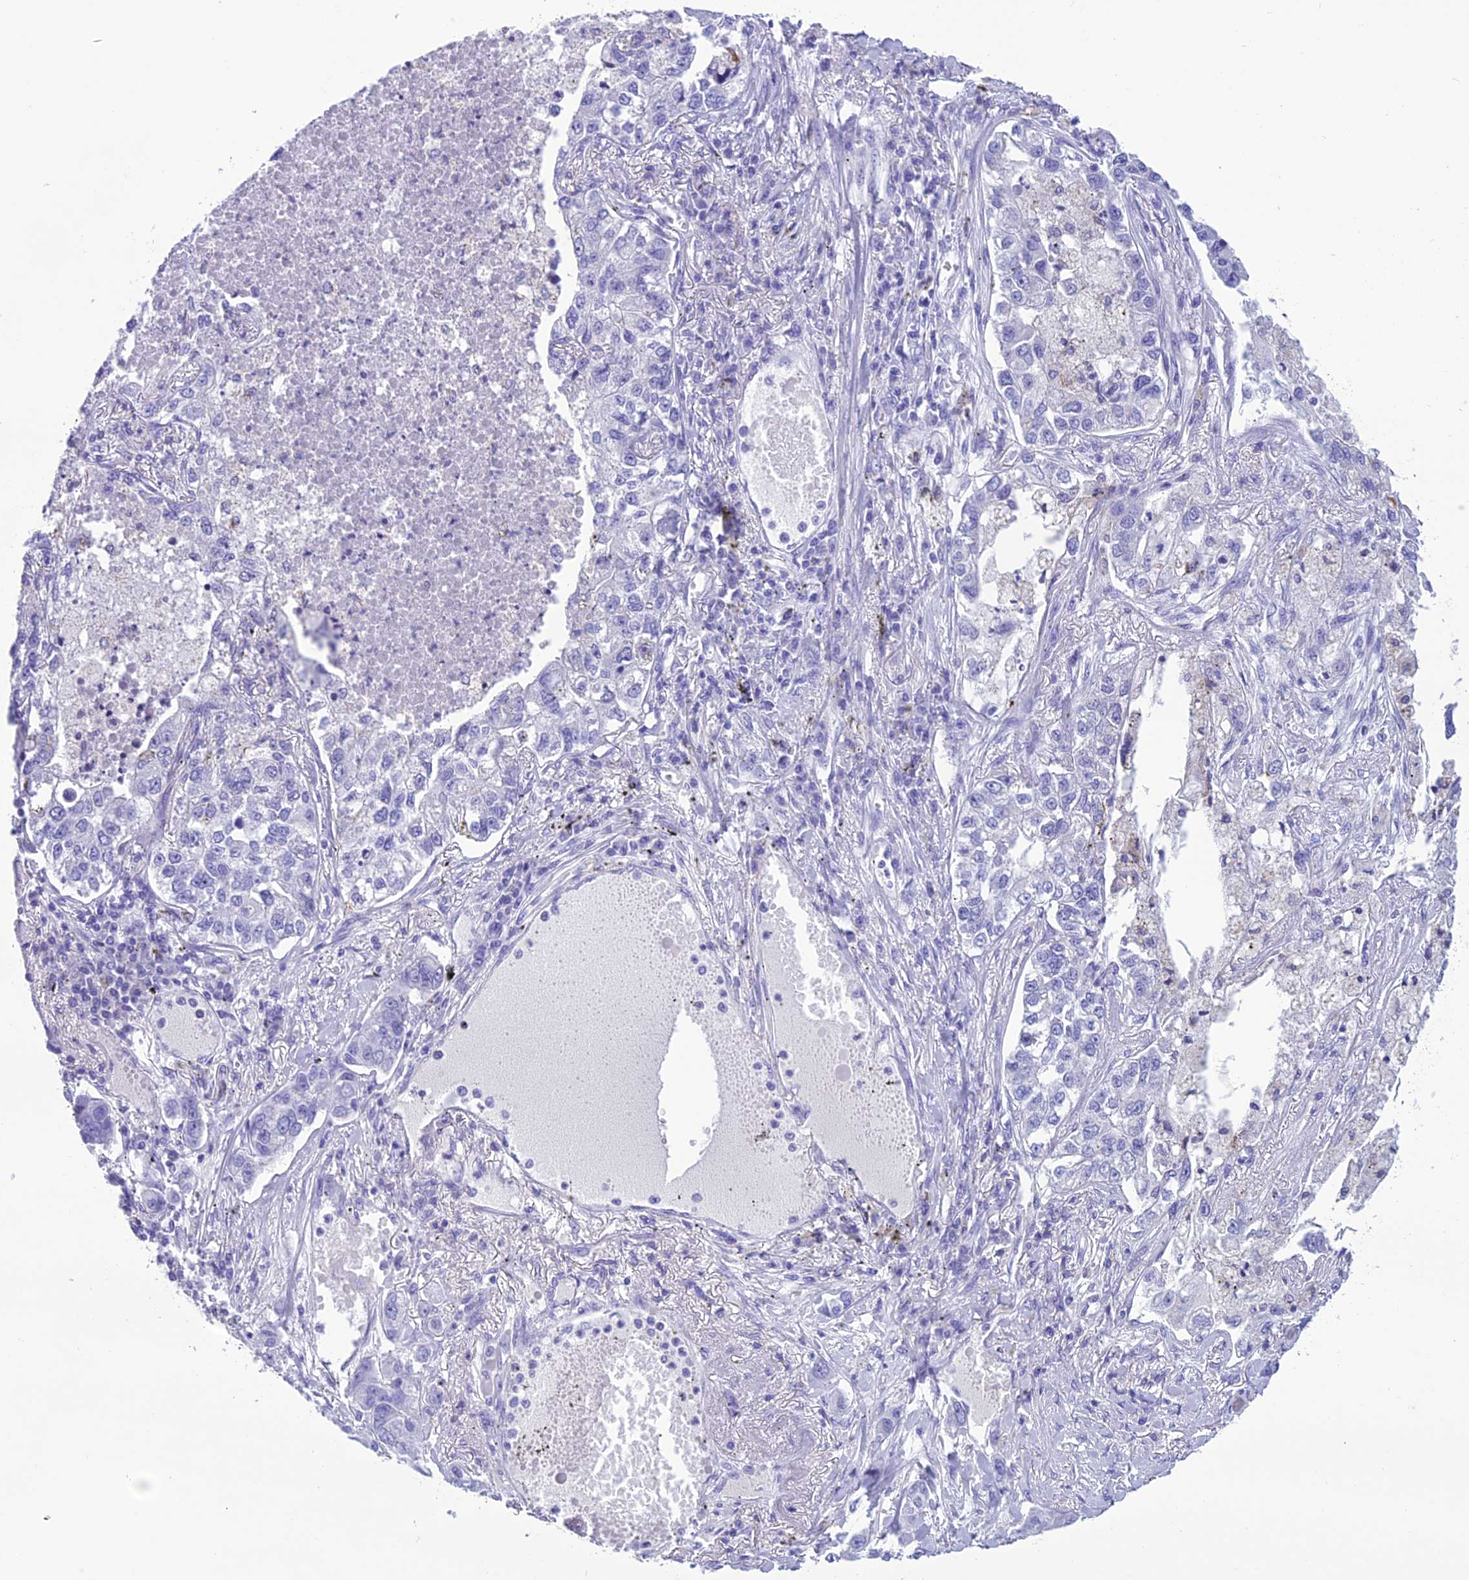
{"staining": {"intensity": "negative", "quantity": "none", "location": "none"}, "tissue": "lung cancer", "cell_type": "Tumor cells", "image_type": "cancer", "snomed": [{"axis": "morphology", "description": "Adenocarcinoma, NOS"}, {"axis": "topography", "description": "Lung"}], "caption": "This is an immunohistochemistry photomicrograph of human lung adenocarcinoma. There is no positivity in tumor cells.", "gene": "TRAM1L1", "patient": {"sex": "male", "age": 49}}